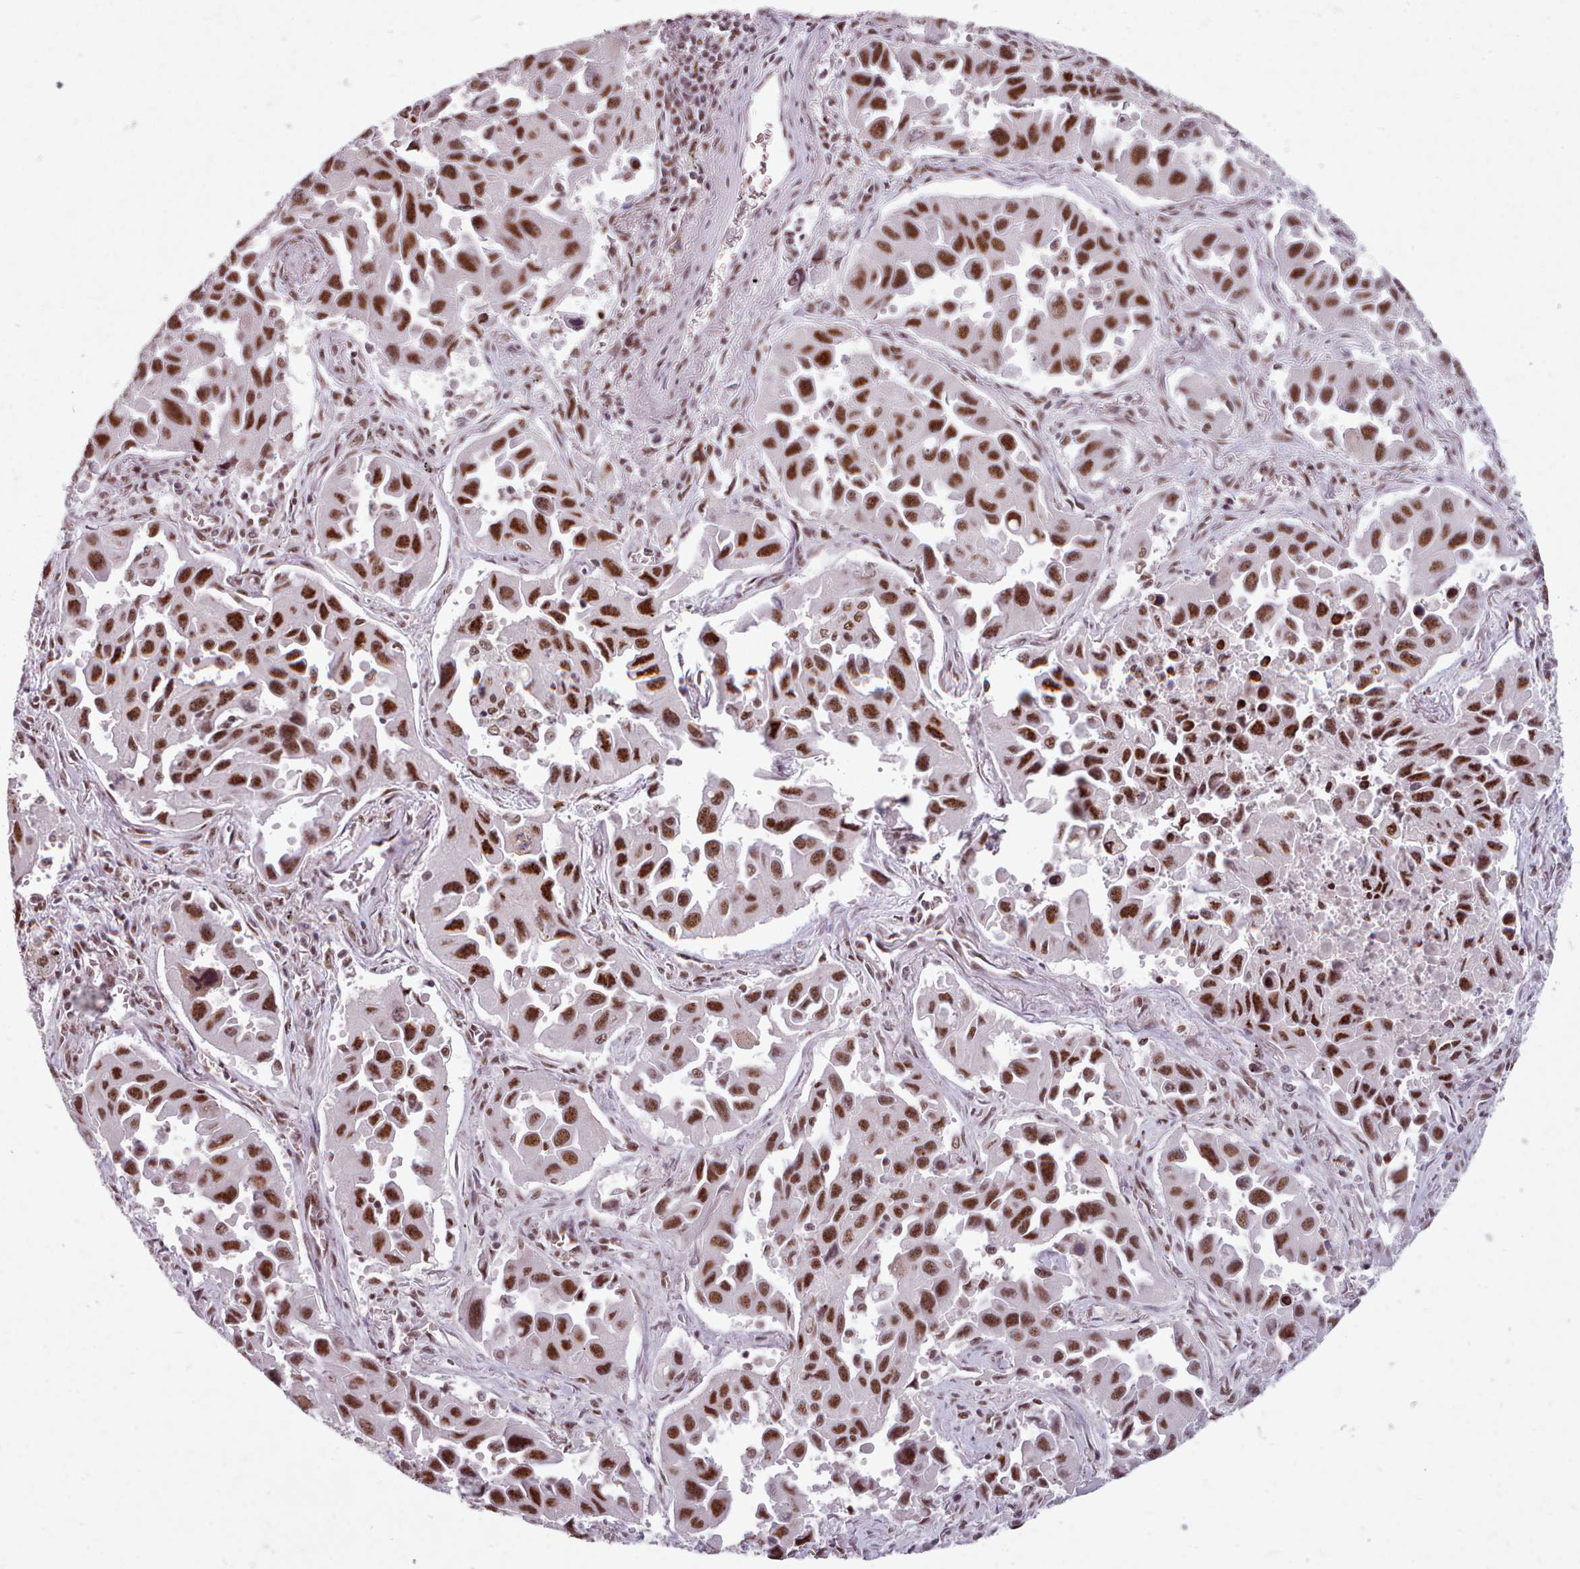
{"staining": {"intensity": "strong", "quantity": ">75%", "location": "nuclear"}, "tissue": "lung cancer", "cell_type": "Tumor cells", "image_type": "cancer", "snomed": [{"axis": "morphology", "description": "Adenocarcinoma, NOS"}, {"axis": "topography", "description": "Lung"}], "caption": "Brown immunohistochemical staining in human lung cancer demonstrates strong nuclear expression in about >75% of tumor cells.", "gene": "SRRM1", "patient": {"sex": "male", "age": 66}}